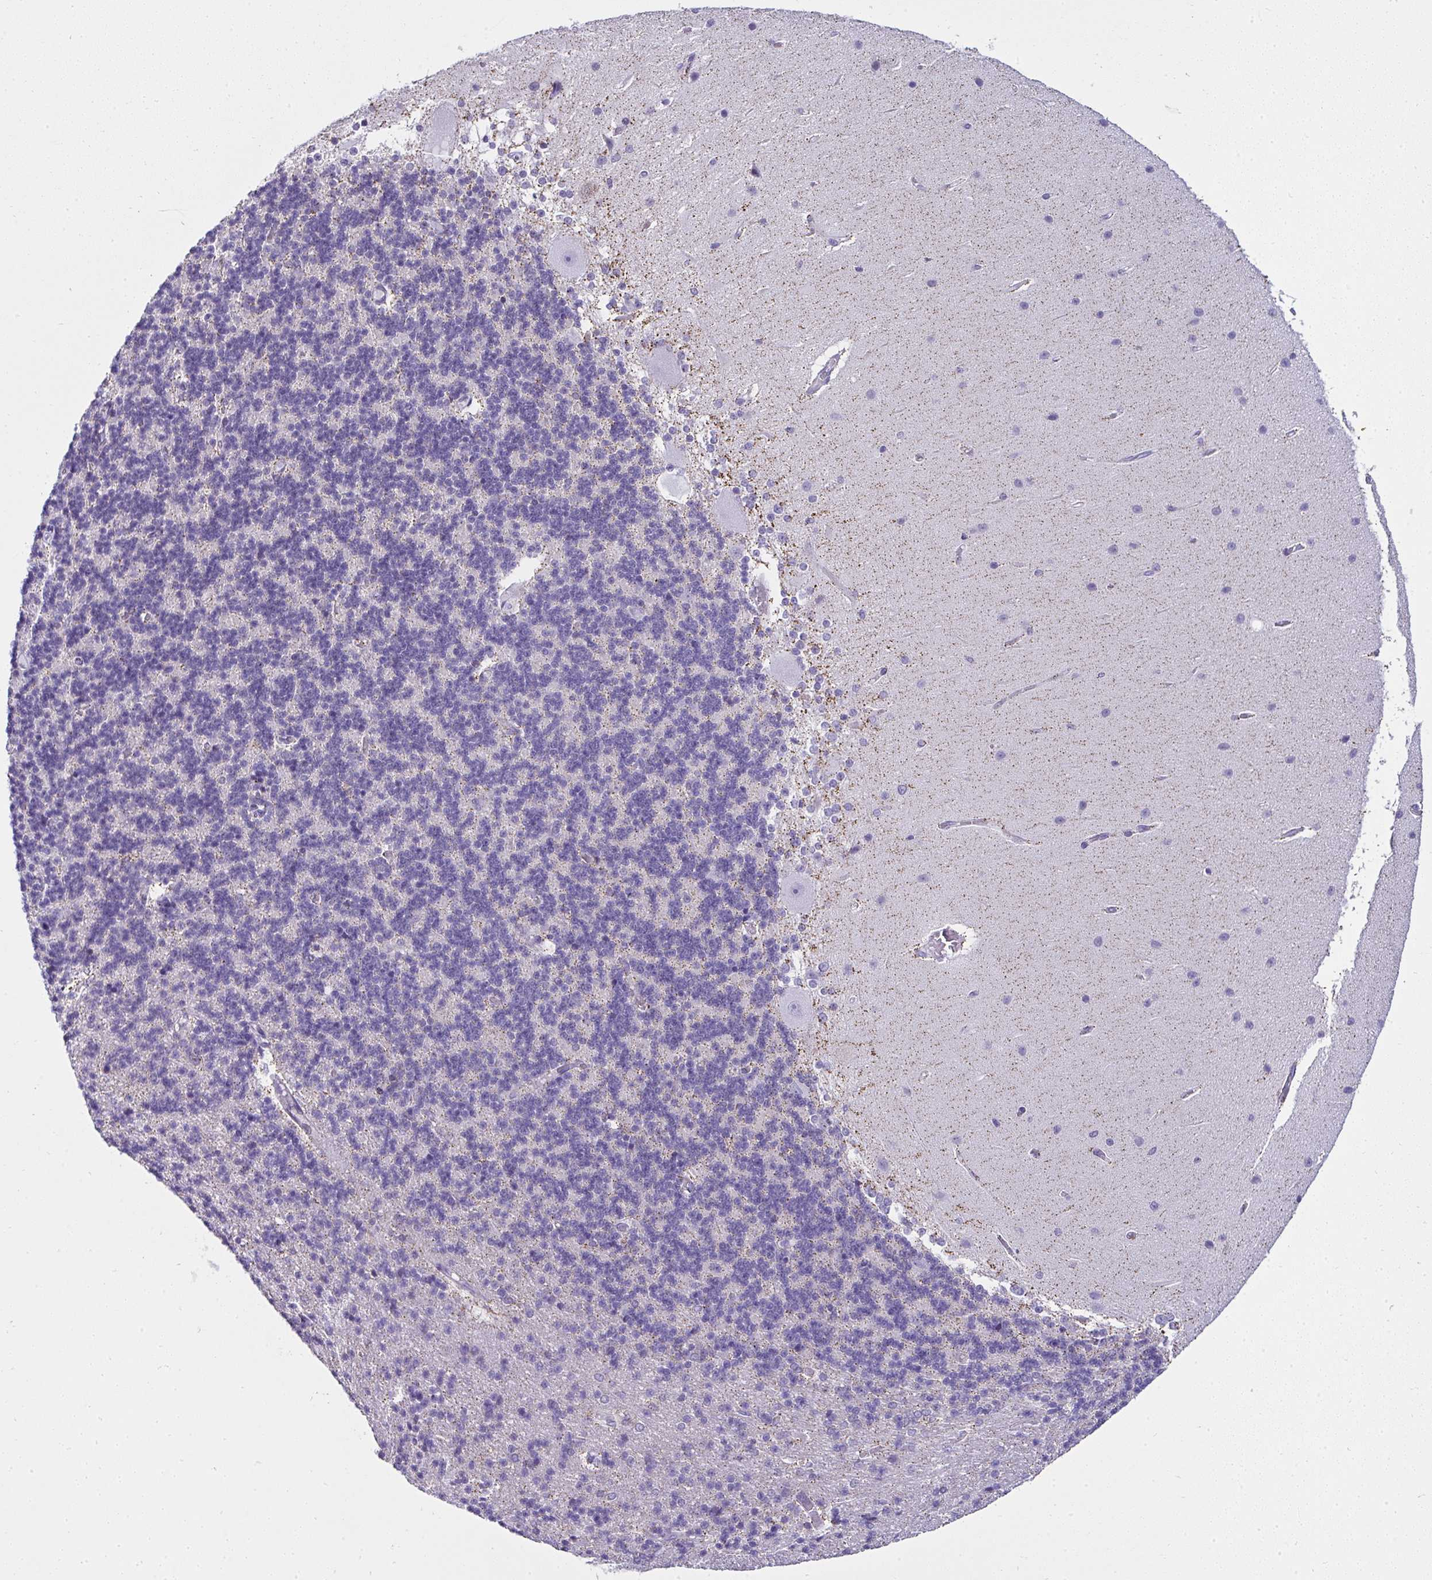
{"staining": {"intensity": "negative", "quantity": "none", "location": "none"}, "tissue": "cerebellum", "cell_type": "Cells in granular layer", "image_type": "normal", "snomed": [{"axis": "morphology", "description": "Normal tissue, NOS"}, {"axis": "topography", "description": "Cerebellum"}], "caption": "An IHC image of normal cerebellum is shown. There is no staining in cells in granular layer of cerebellum. (DAB (3,3'-diaminobenzidine) IHC visualized using brightfield microscopy, high magnification).", "gene": "RNF183", "patient": {"sex": "female", "age": 54}}